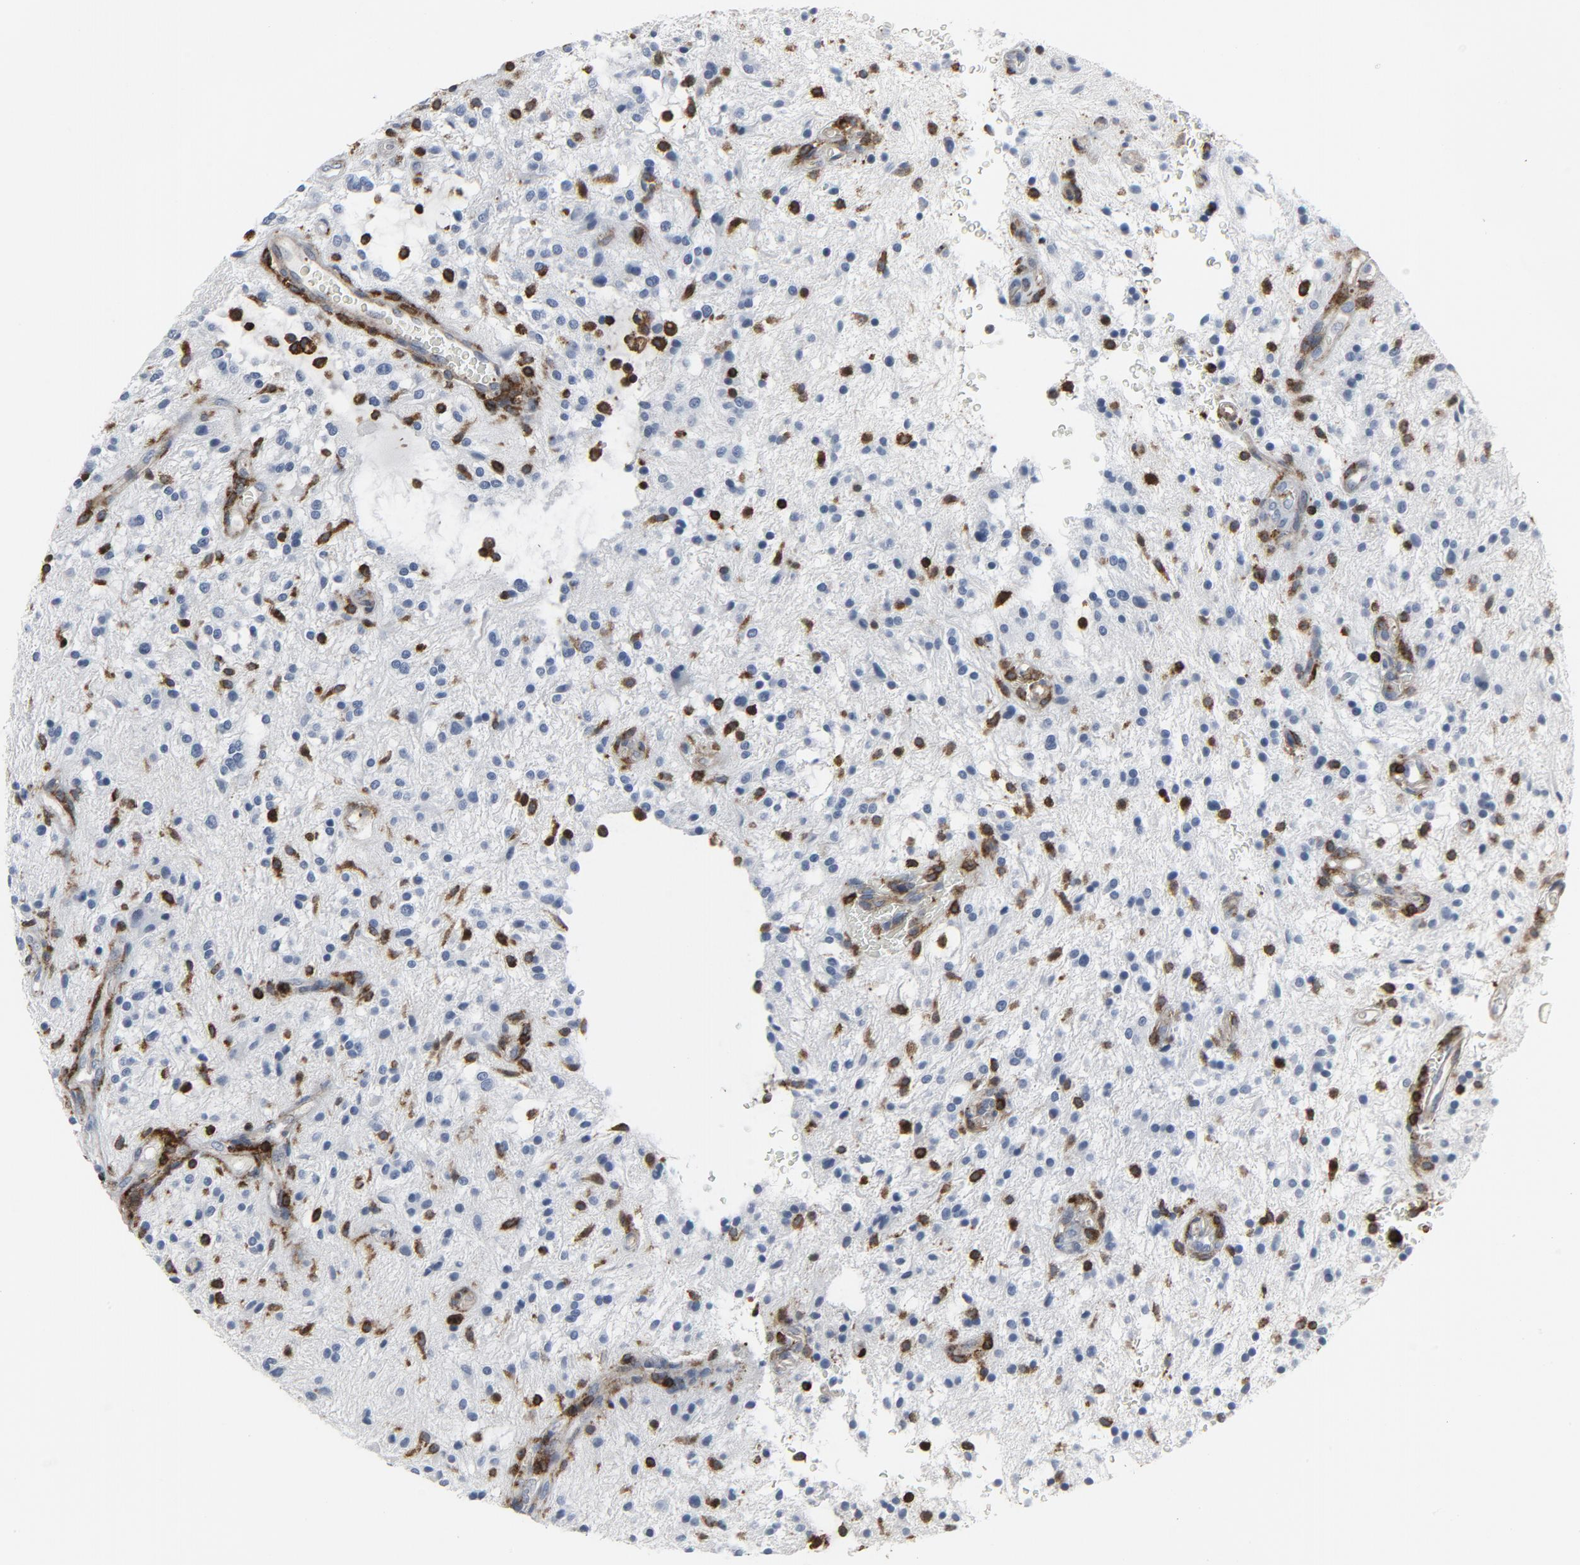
{"staining": {"intensity": "negative", "quantity": "none", "location": "none"}, "tissue": "glioma", "cell_type": "Tumor cells", "image_type": "cancer", "snomed": [{"axis": "morphology", "description": "Glioma, malignant, NOS"}, {"axis": "topography", "description": "Cerebellum"}], "caption": "Immunohistochemistry (IHC) of glioma exhibits no positivity in tumor cells.", "gene": "LCP2", "patient": {"sex": "female", "age": 10}}